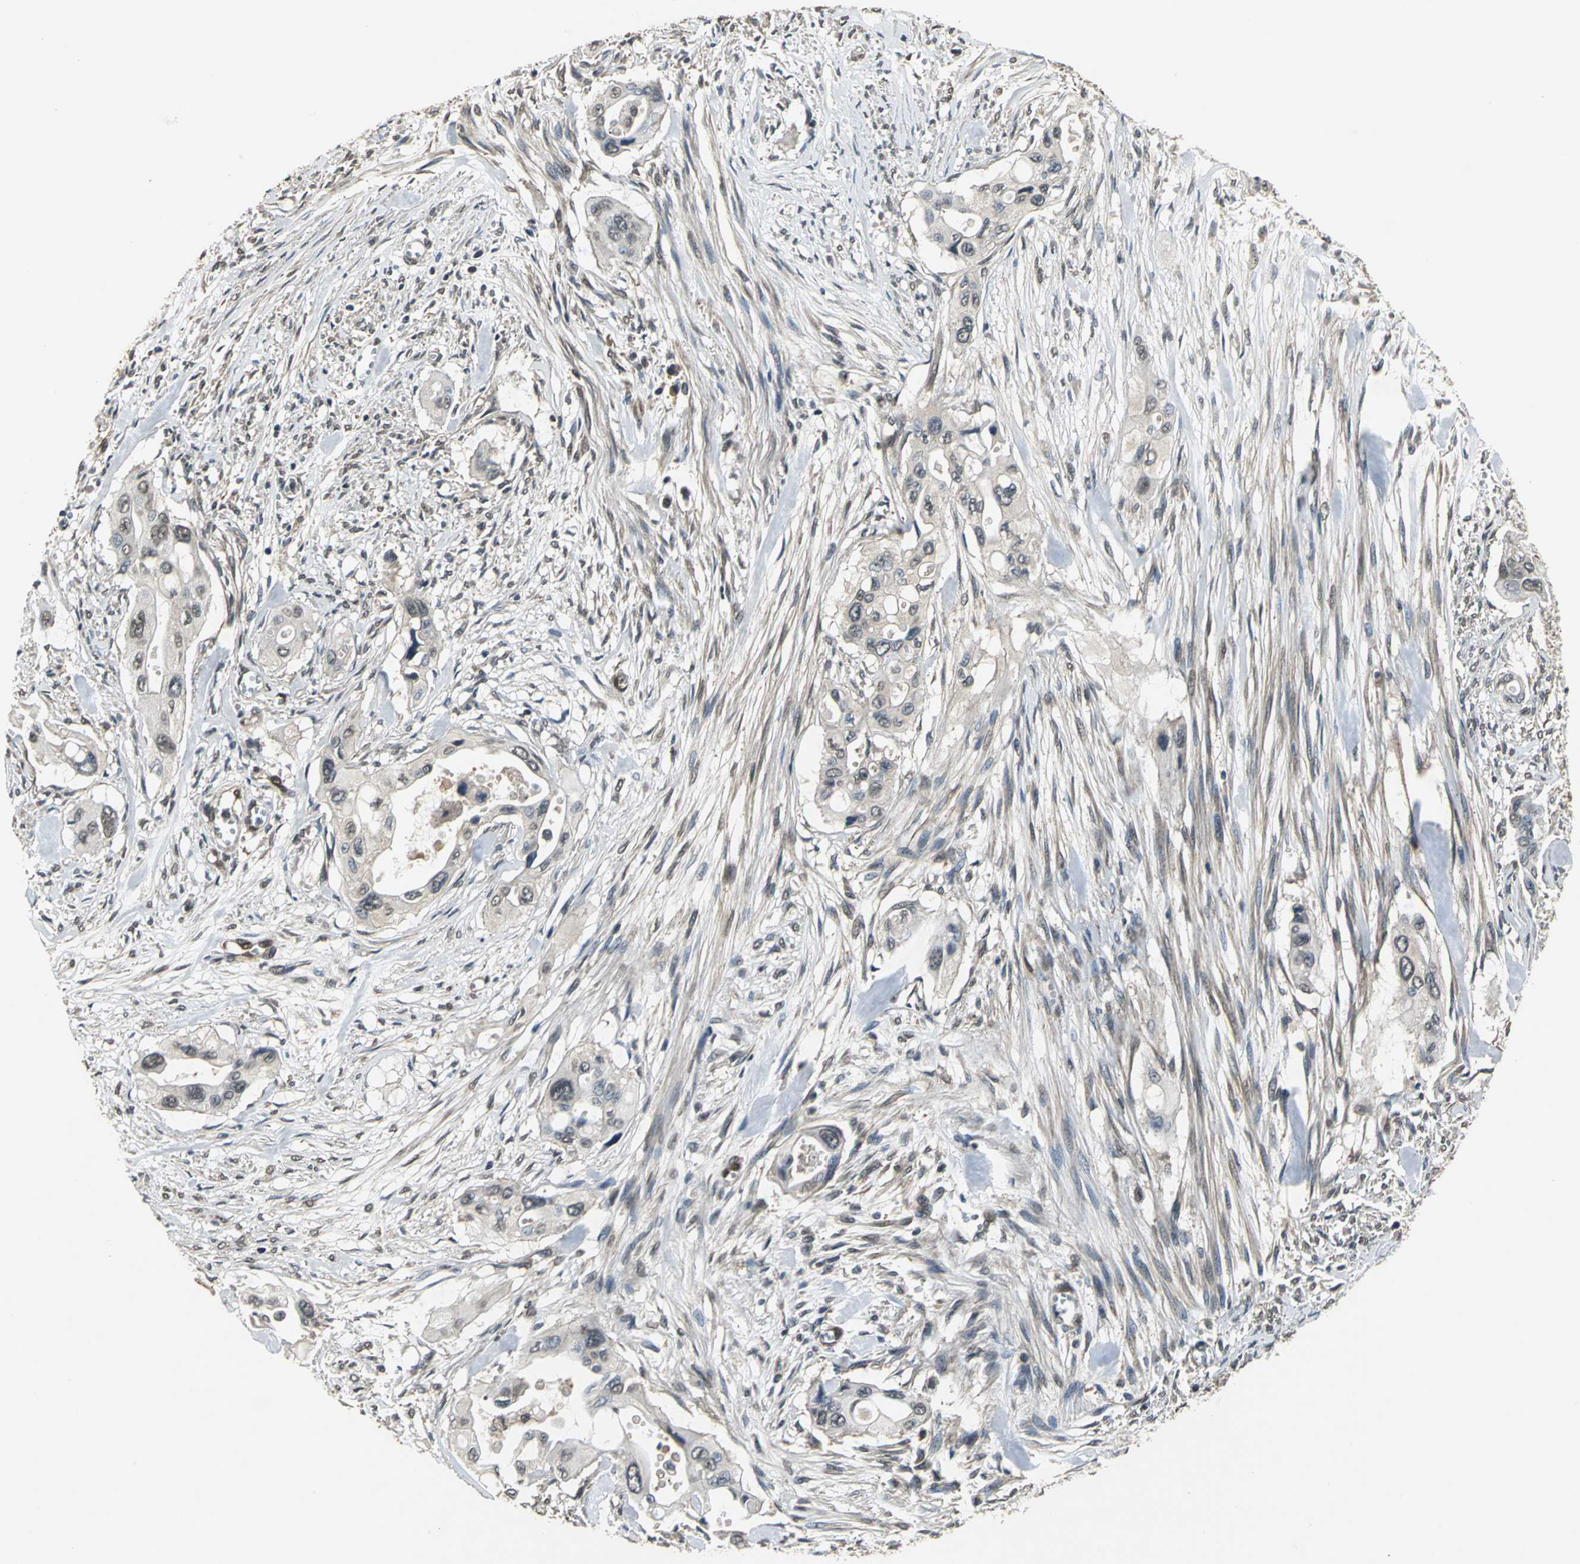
{"staining": {"intensity": "weak", "quantity": "<25%", "location": "nuclear"}, "tissue": "pancreatic cancer", "cell_type": "Tumor cells", "image_type": "cancer", "snomed": [{"axis": "morphology", "description": "Adenocarcinoma, NOS"}, {"axis": "topography", "description": "Pancreas"}], "caption": "Adenocarcinoma (pancreatic) stained for a protein using IHC displays no positivity tumor cells.", "gene": "EIF2B2", "patient": {"sex": "male", "age": 77}}